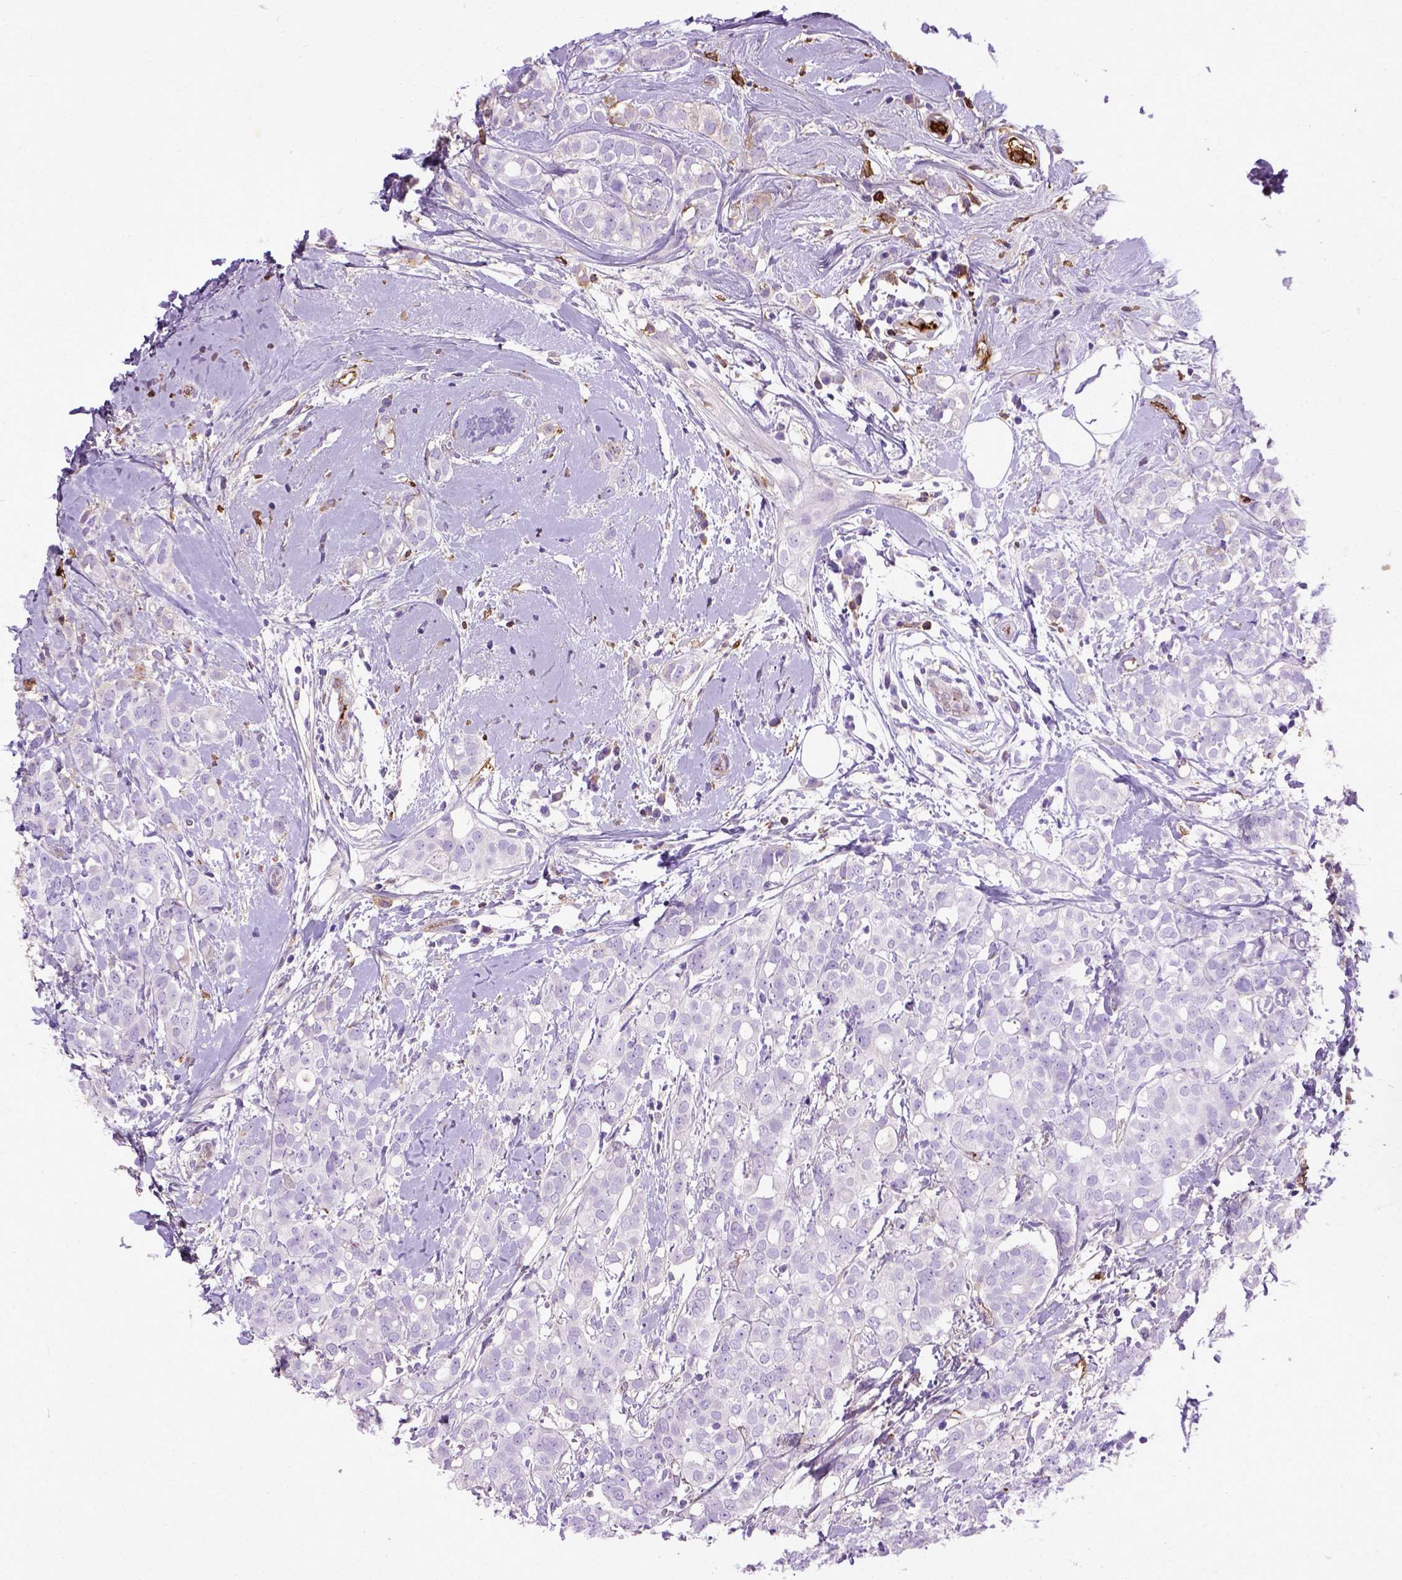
{"staining": {"intensity": "negative", "quantity": "none", "location": "none"}, "tissue": "breast cancer", "cell_type": "Tumor cells", "image_type": "cancer", "snomed": [{"axis": "morphology", "description": "Duct carcinoma"}, {"axis": "topography", "description": "Breast"}], "caption": "High magnification brightfield microscopy of infiltrating ductal carcinoma (breast) stained with DAB (3,3'-diaminobenzidine) (brown) and counterstained with hematoxylin (blue): tumor cells show no significant positivity.", "gene": "ADAMTS8", "patient": {"sex": "female", "age": 40}}